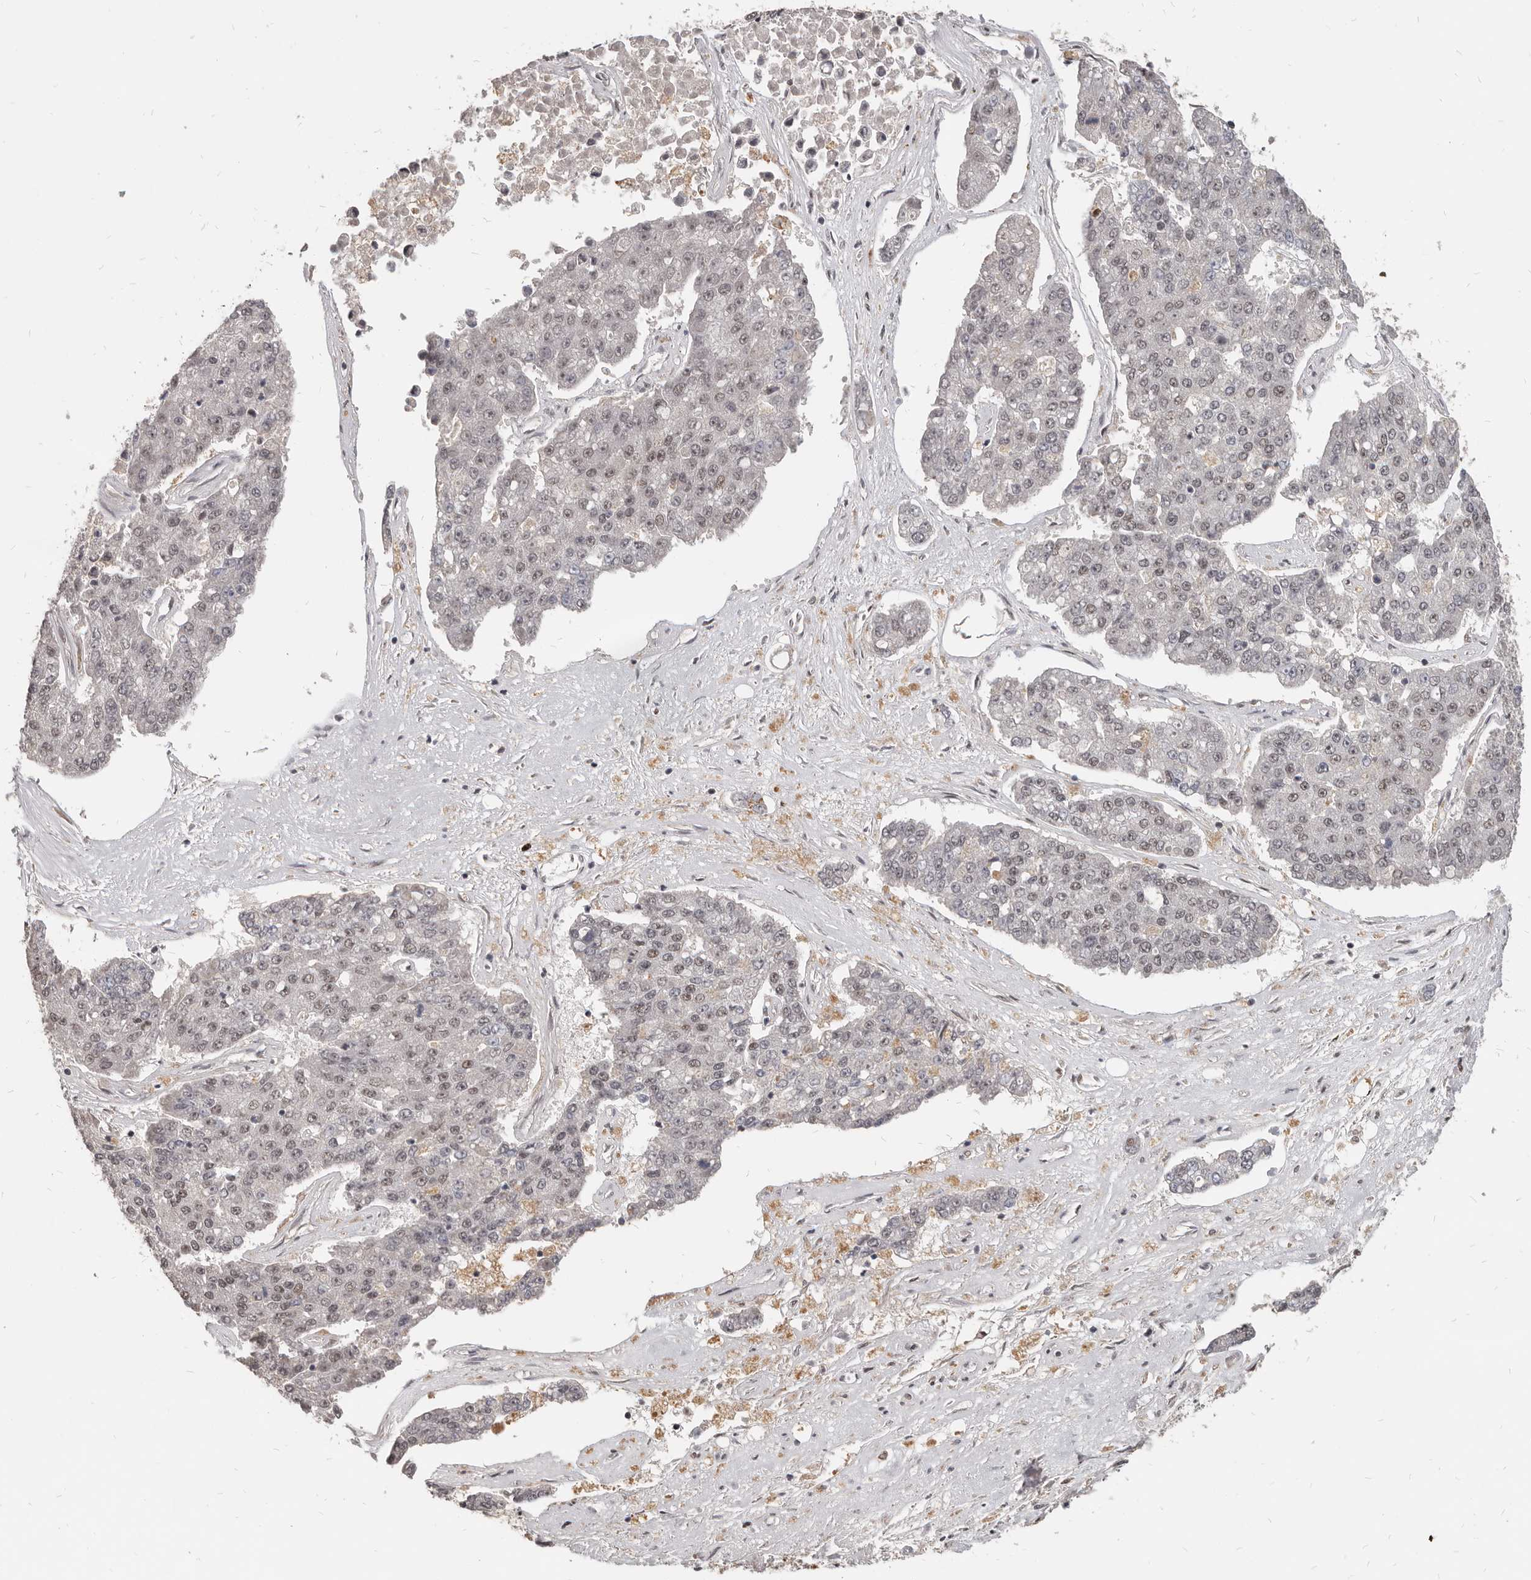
{"staining": {"intensity": "weak", "quantity": "25%-75%", "location": "nuclear"}, "tissue": "pancreatic cancer", "cell_type": "Tumor cells", "image_type": "cancer", "snomed": [{"axis": "morphology", "description": "Adenocarcinoma, NOS"}, {"axis": "topography", "description": "Pancreas"}], "caption": "Brown immunohistochemical staining in human pancreatic cancer (adenocarcinoma) reveals weak nuclear staining in approximately 25%-75% of tumor cells.", "gene": "ATF5", "patient": {"sex": "male", "age": 50}}